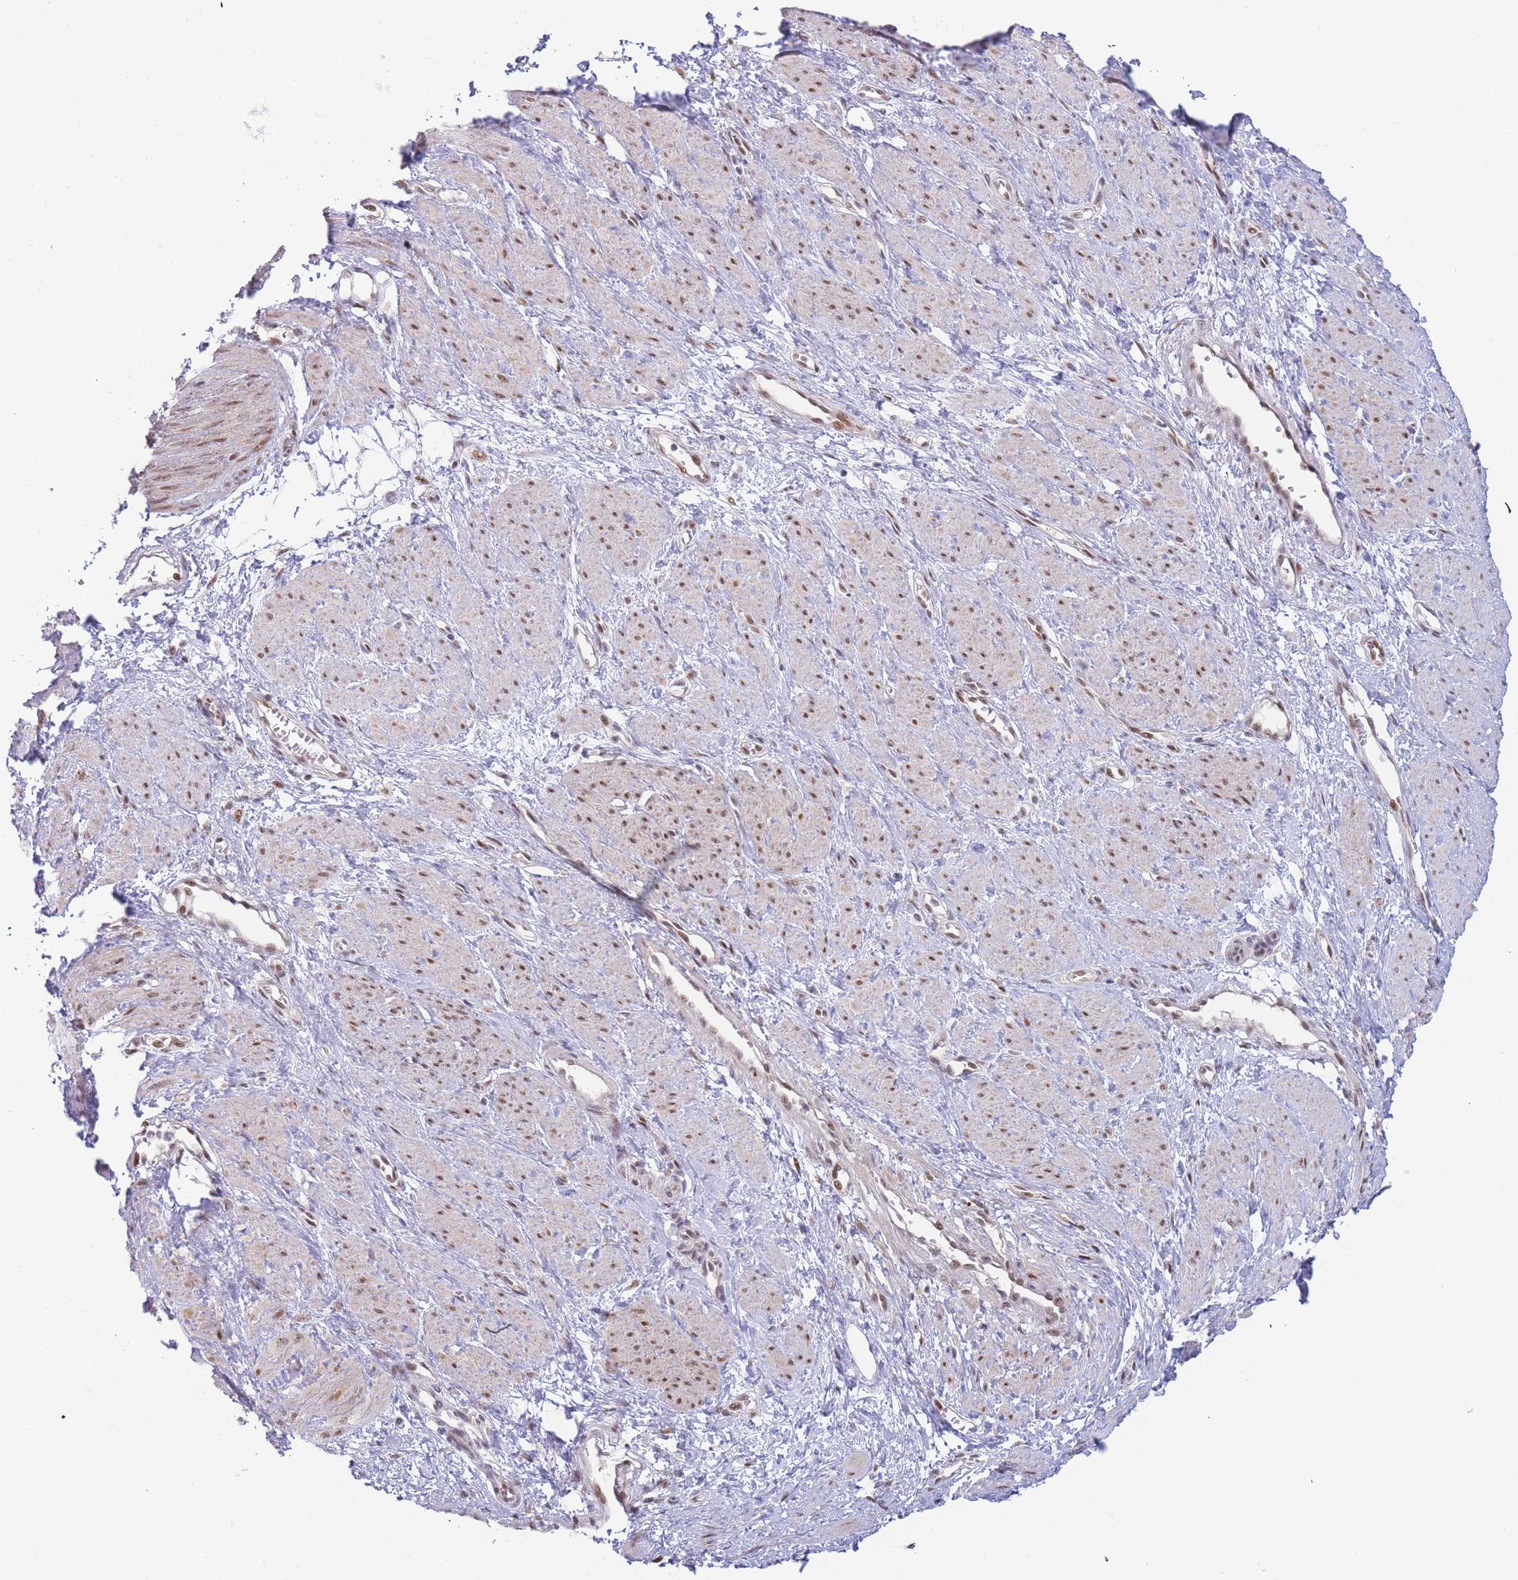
{"staining": {"intensity": "moderate", "quantity": ">75%", "location": "nuclear"}, "tissue": "smooth muscle", "cell_type": "Smooth muscle cells", "image_type": "normal", "snomed": [{"axis": "morphology", "description": "Normal tissue, NOS"}, {"axis": "topography", "description": "Smooth muscle"}, {"axis": "topography", "description": "Uterus"}], "caption": "IHC staining of unremarkable smooth muscle, which displays medium levels of moderate nuclear staining in approximately >75% of smooth muscle cells indicating moderate nuclear protein staining. The staining was performed using DAB (brown) for protein detection and nuclei were counterstained in hematoxylin (blue).", "gene": "DEAF1", "patient": {"sex": "female", "age": 39}}